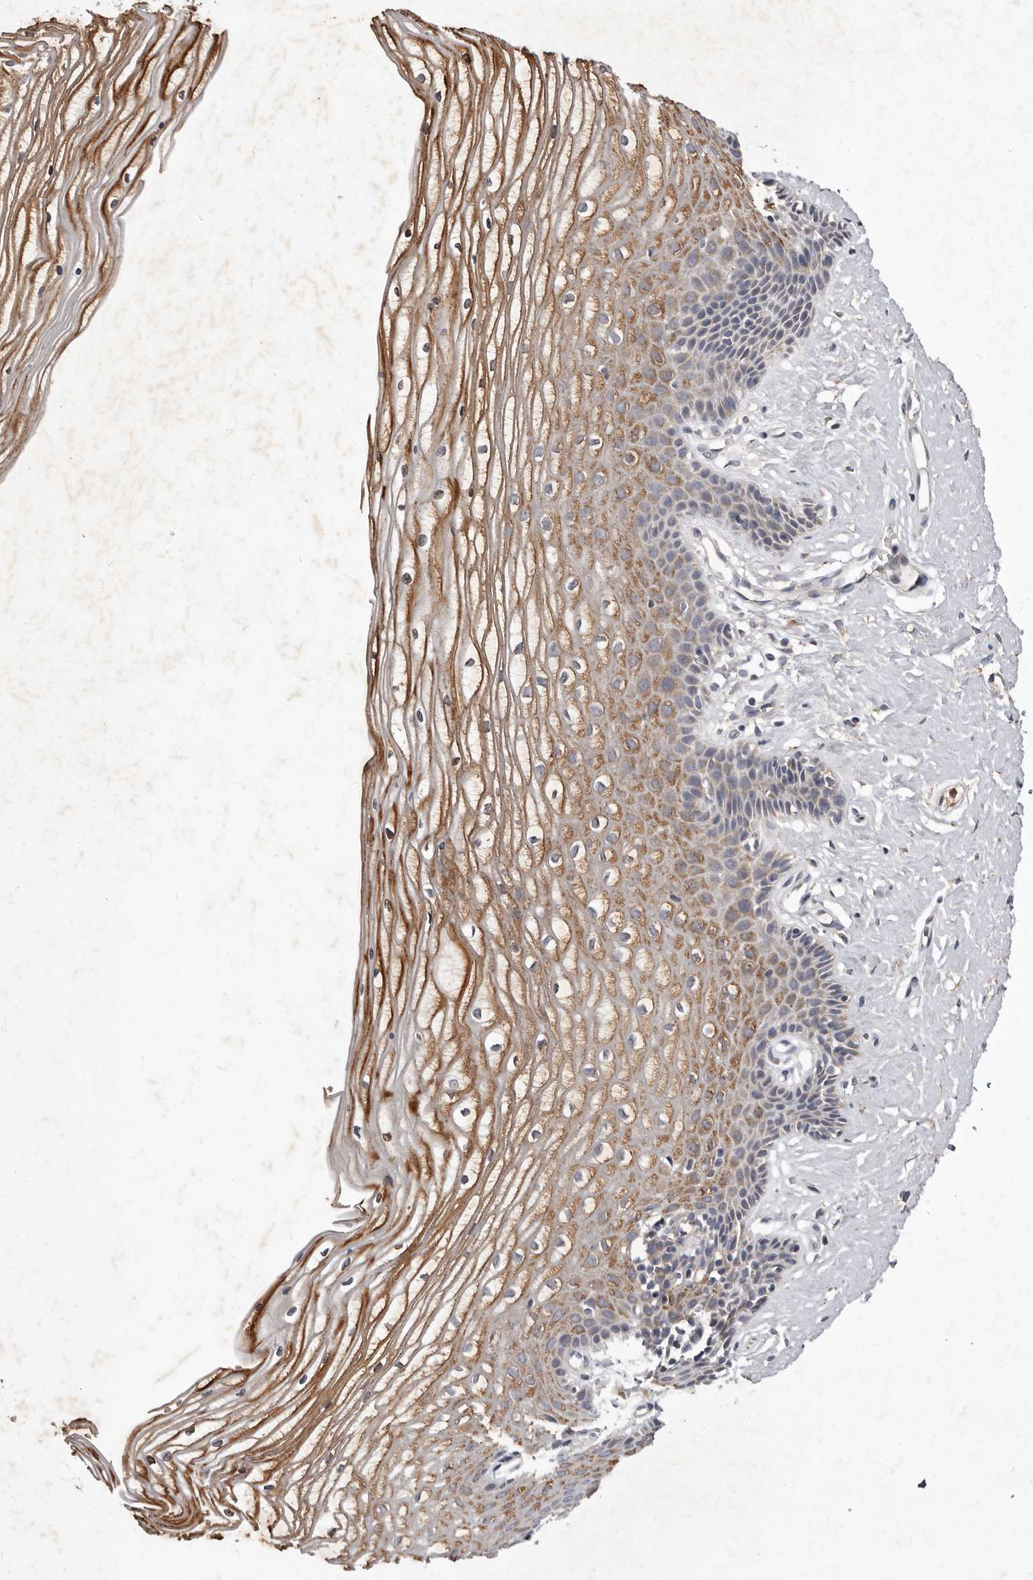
{"staining": {"intensity": "moderate", "quantity": ">75%", "location": "cytoplasmic/membranous"}, "tissue": "vagina", "cell_type": "Squamous epithelial cells", "image_type": "normal", "snomed": [{"axis": "morphology", "description": "Normal tissue, NOS"}, {"axis": "topography", "description": "Vagina"}, {"axis": "topography", "description": "Cervix"}], "caption": "High-power microscopy captured an IHC micrograph of benign vagina, revealing moderate cytoplasmic/membranous staining in about >75% of squamous epithelial cells. The staining was performed using DAB (3,3'-diaminobenzidine) to visualize the protein expression in brown, while the nuclei were stained in blue with hematoxylin (Magnification: 20x).", "gene": "CXCL14", "patient": {"sex": "female", "age": 40}}